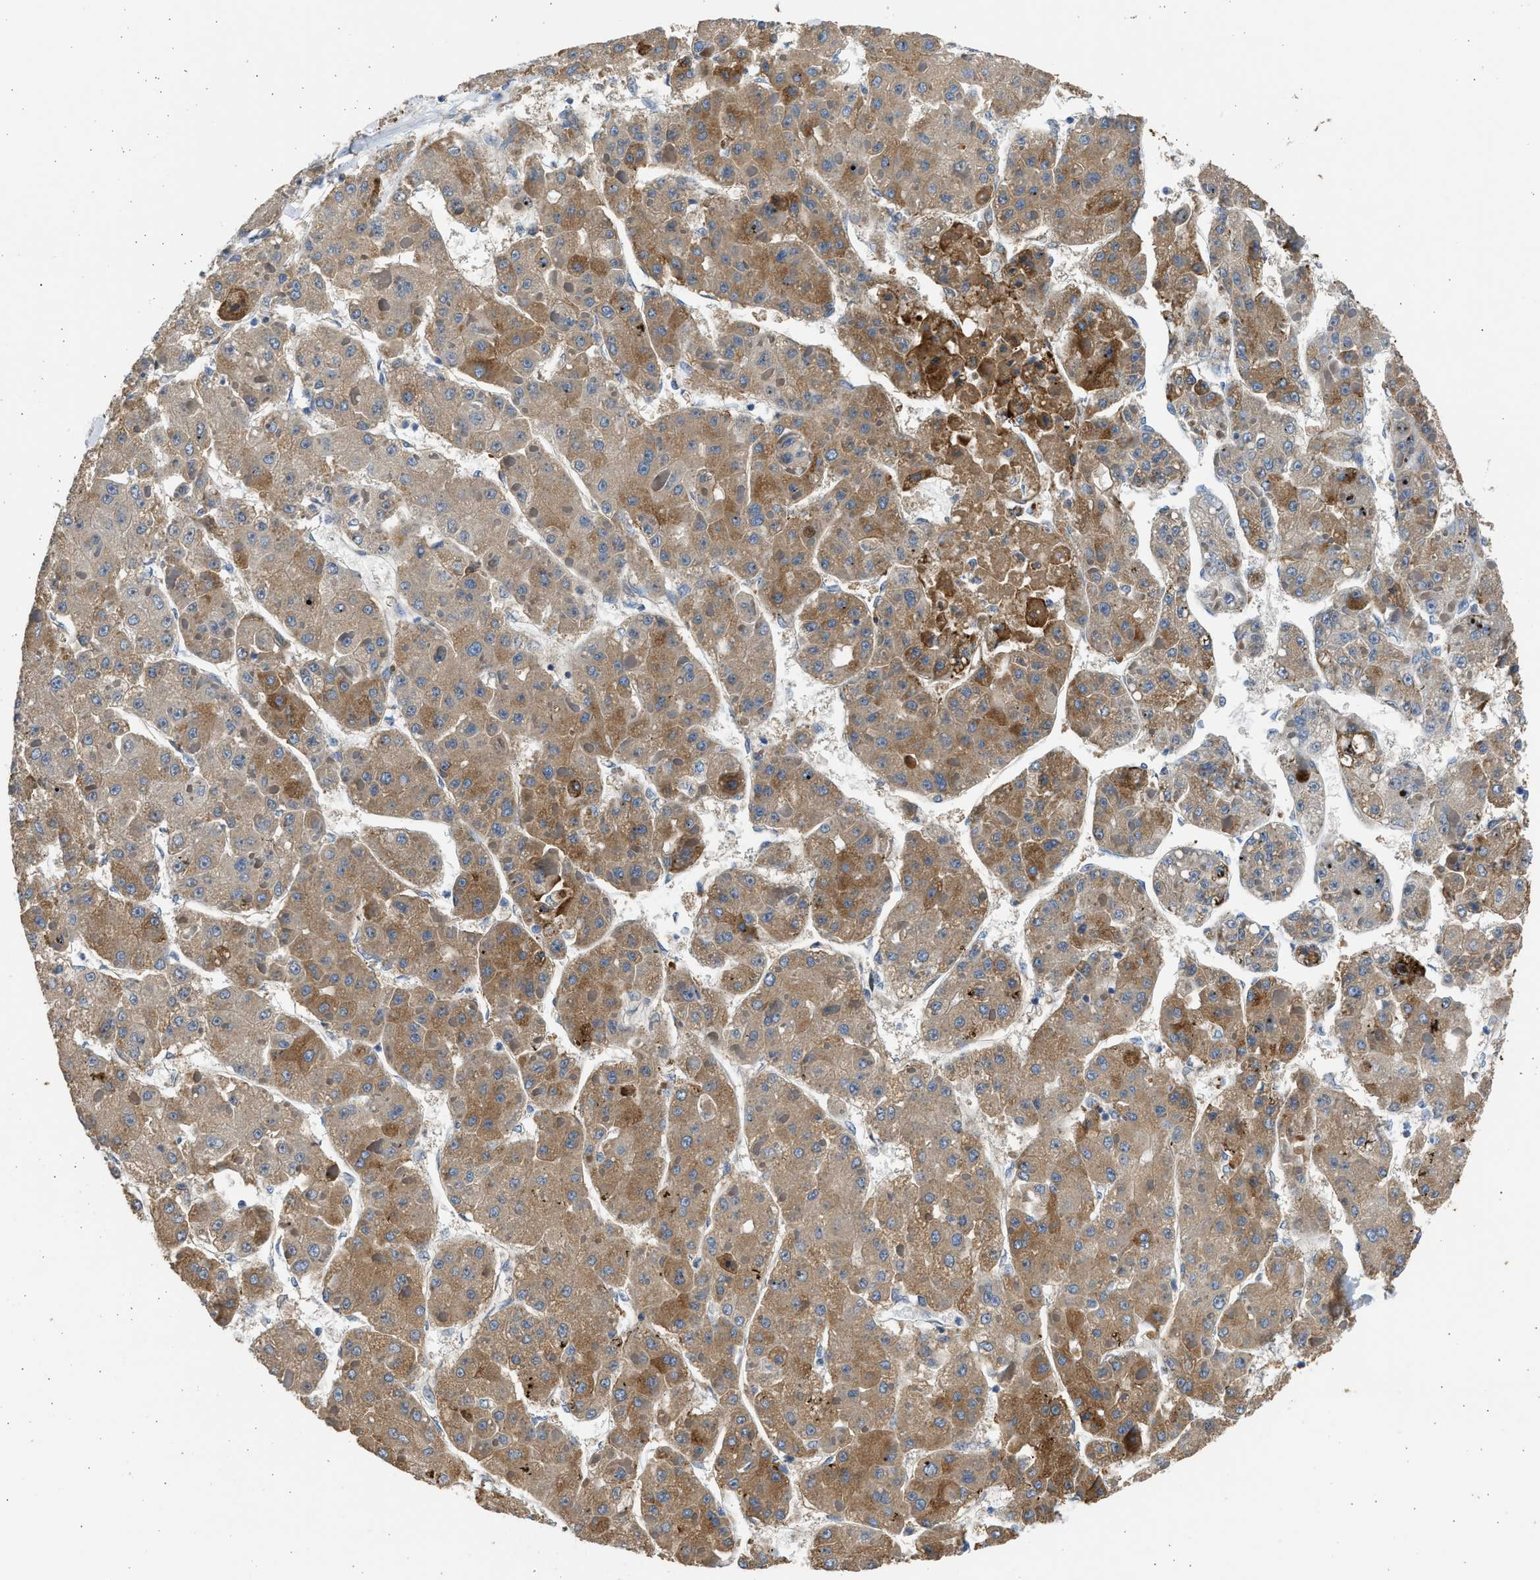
{"staining": {"intensity": "moderate", "quantity": ">75%", "location": "cytoplasmic/membranous"}, "tissue": "liver cancer", "cell_type": "Tumor cells", "image_type": "cancer", "snomed": [{"axis": "morphology", "description": "Carcinoma, Hepatocellular, NOS"}, {"axis": "topography", "description": "Liver"}], "caption": "Hepatocellular carcinoma (liver) stained with immunohistochemistry displays moderate cytoplasmic/membranous expression in about >75% of tumor cells.", "gene": "PLD2", "patient": {"sex": "female", "age": 73}}